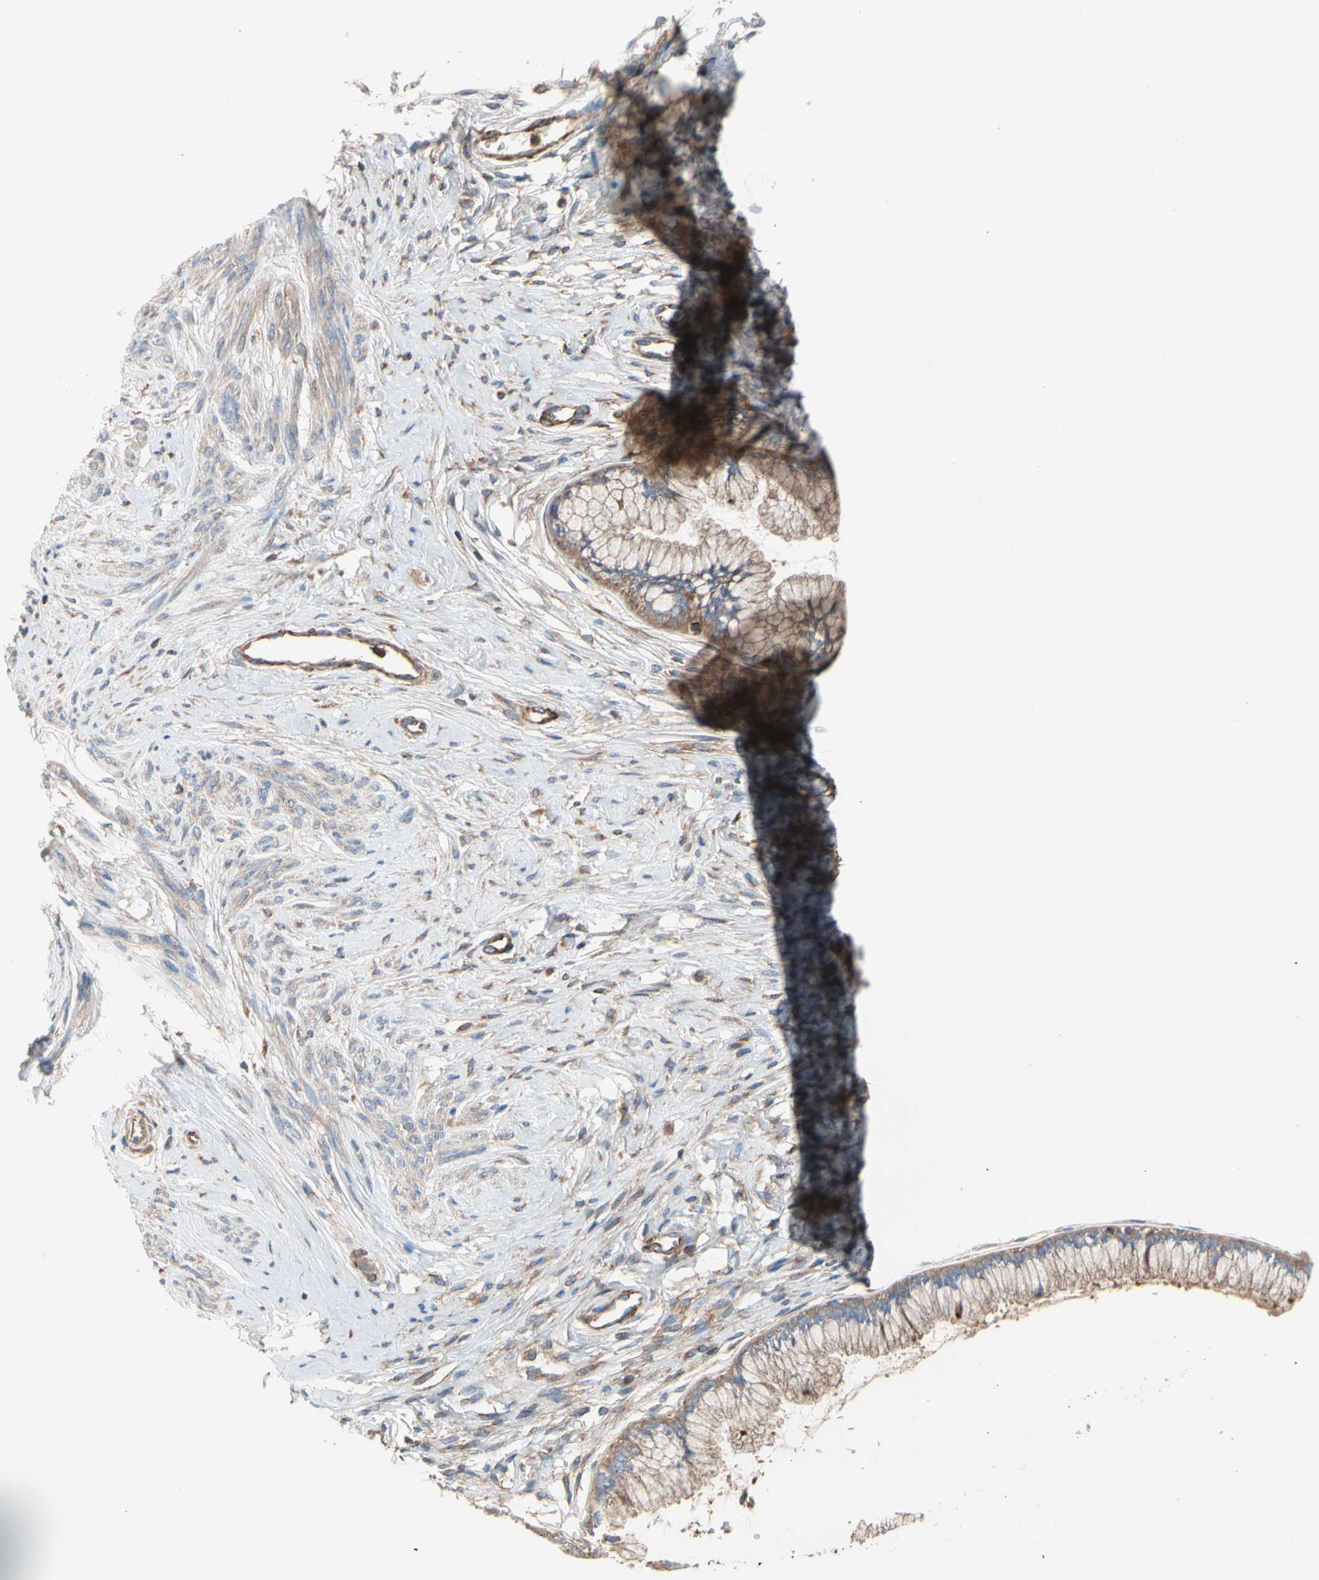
{"staining": {"intensity": "weak", "quantity": ">75%", "location": "cytoplasmic/membranous"}, "tissue": "cervix", "cell_type": "Glandular cells", "image_type": "normal", "snomed": [{"axis": "morphology", "description": "Normal tissue, NOS"}, {"axis": "topography", "description": "Cervix"}], "caption": "Glandular cells demonstrate weak cytoplasmic/membranous expression in about >75% of cells in unremarkable cervix.", "gene": "ROCK1", "patient": {"sex": "female", "age": 39}}